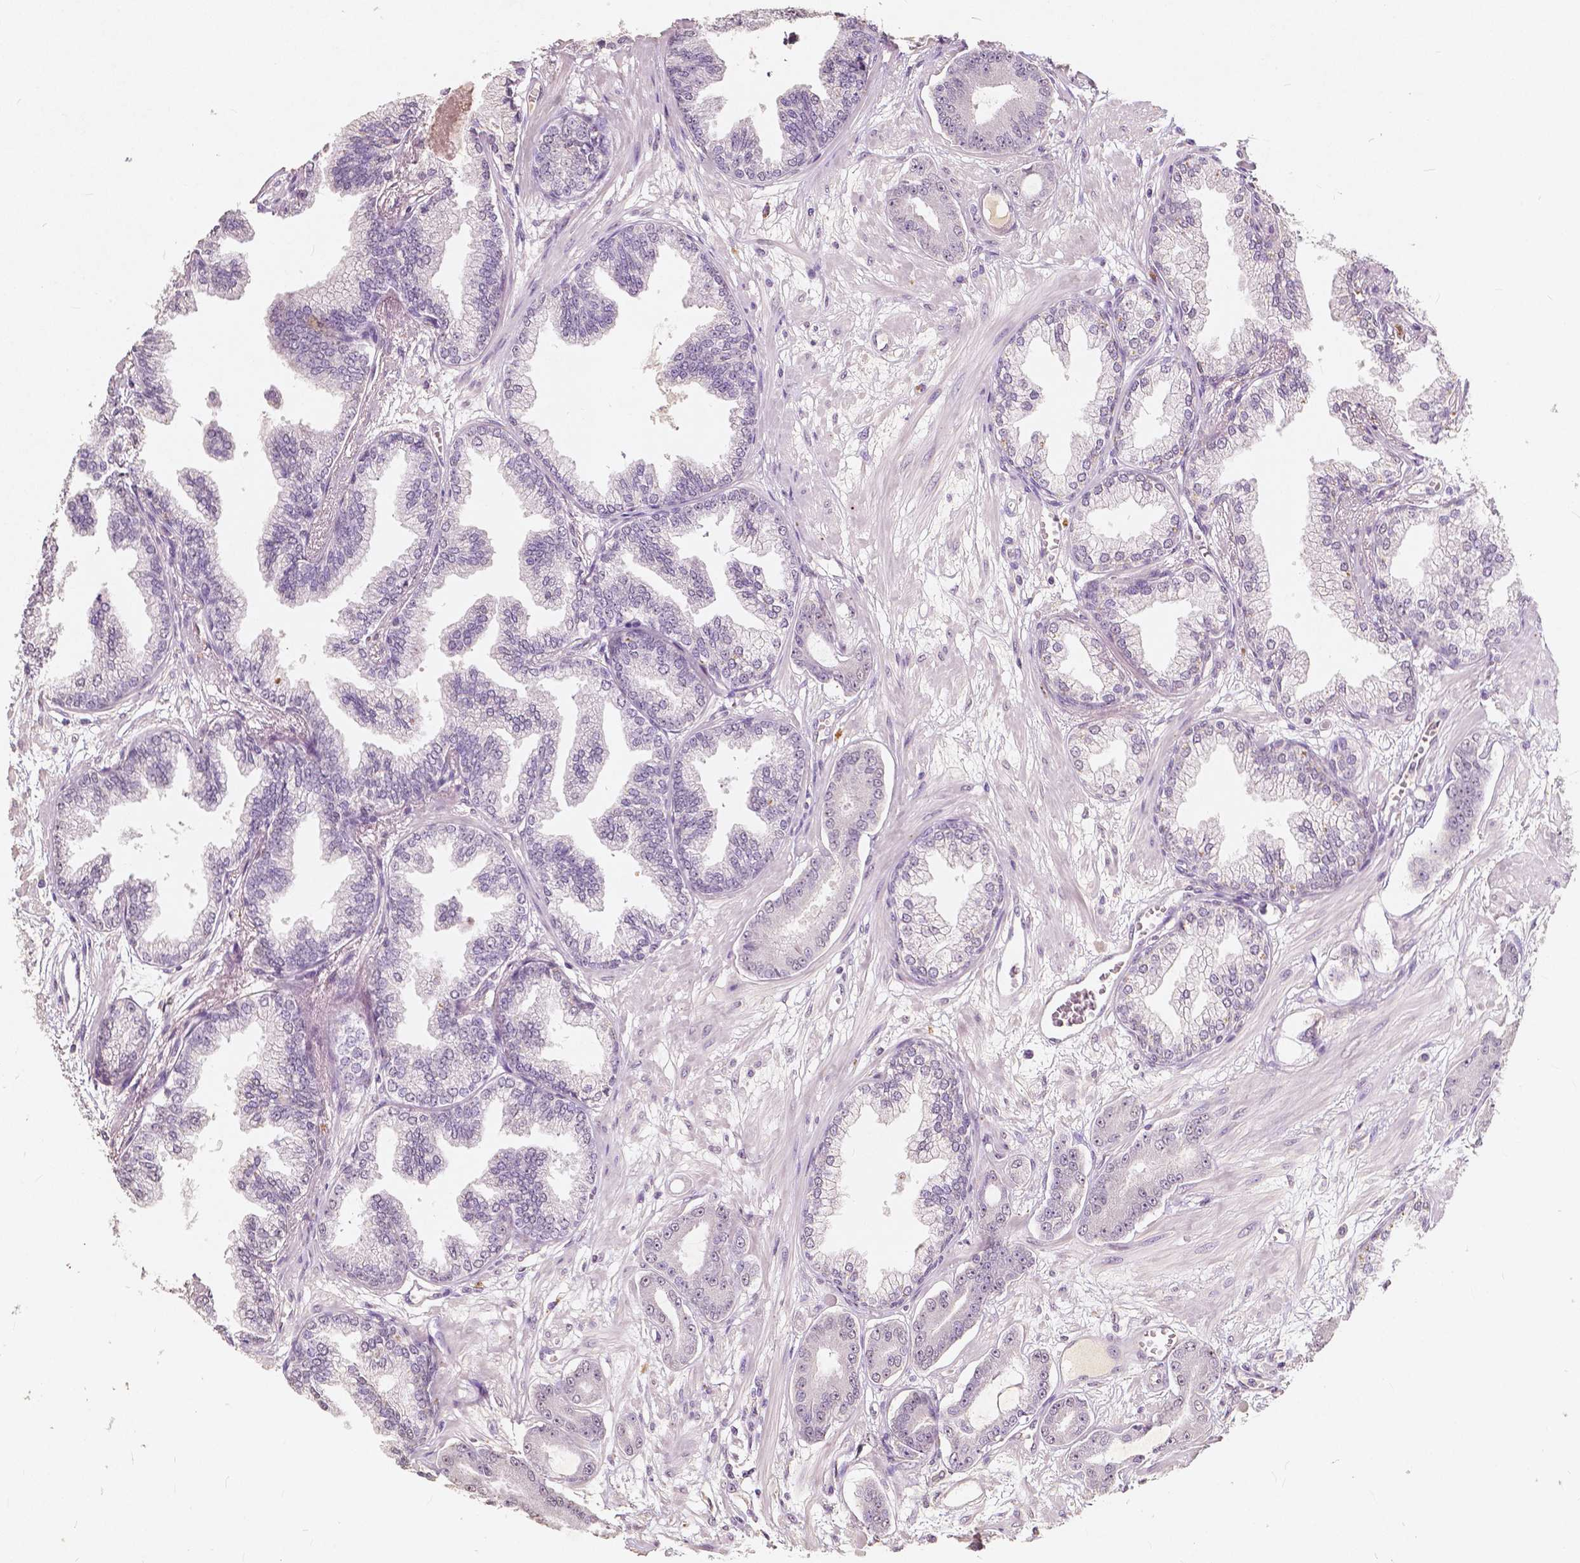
{"staining": {"intensity": "negative", "quantity": "none", "location": "none"}, "tissue": "prostate cancer", "cell_type": "Tumor cells", "image_type": "cancer", "snomed": [{"axis": "morphology", "description": "Adenocarcinoma, Low grade"}, {"axis": "topography", "description": "Prostate"}], "caption": "This photomicrograph is of adenocarcinoma (low-grade) (prostate) stained with immunohistochemistry to label a protein in brown with the nuclei are counter-stained blue. There is no positivity in tumor cells.", "gene": "SOX15", "patient": {"sex": "male", "age": 64}}